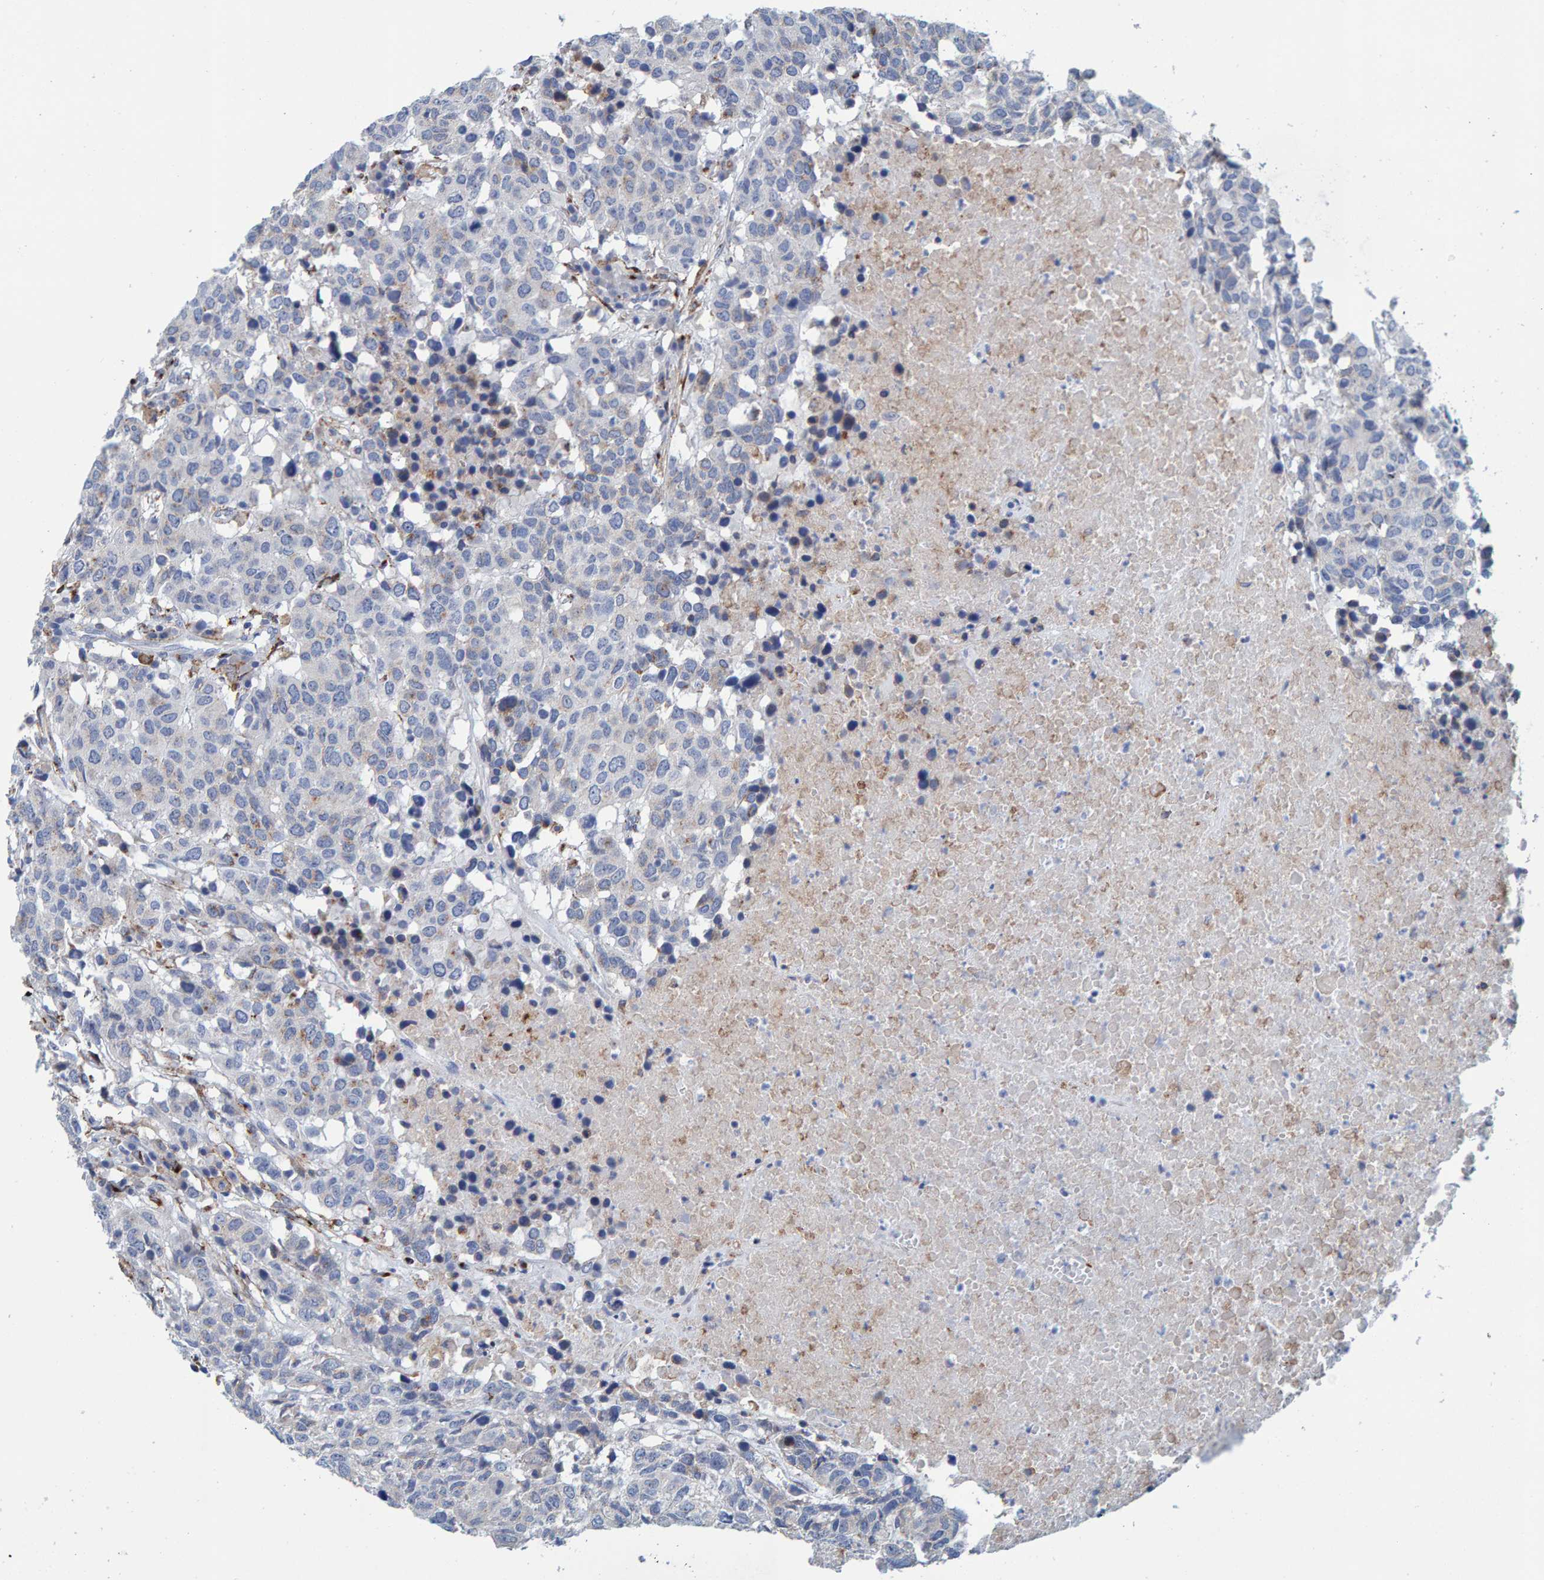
{"staining": {"intensity": "negative", "quantity": "none", "location": "none"}, "tissue": "head and neck cancer", "cell_type": "Tumor cells", "image_type": "cancer", "snomed": [{"axis": "morphology", "description": "Squamous cell carcinoma, NOS"}, {"axis": "topography", "description": "Head-Neck"}], "caption": "Immunohistochemical staining of human head and neck squamous cell carcinoma reveals no significant staining in tumor cells.", "gene": "LRP1", "patient": {"sex": "male", "age": 66}}